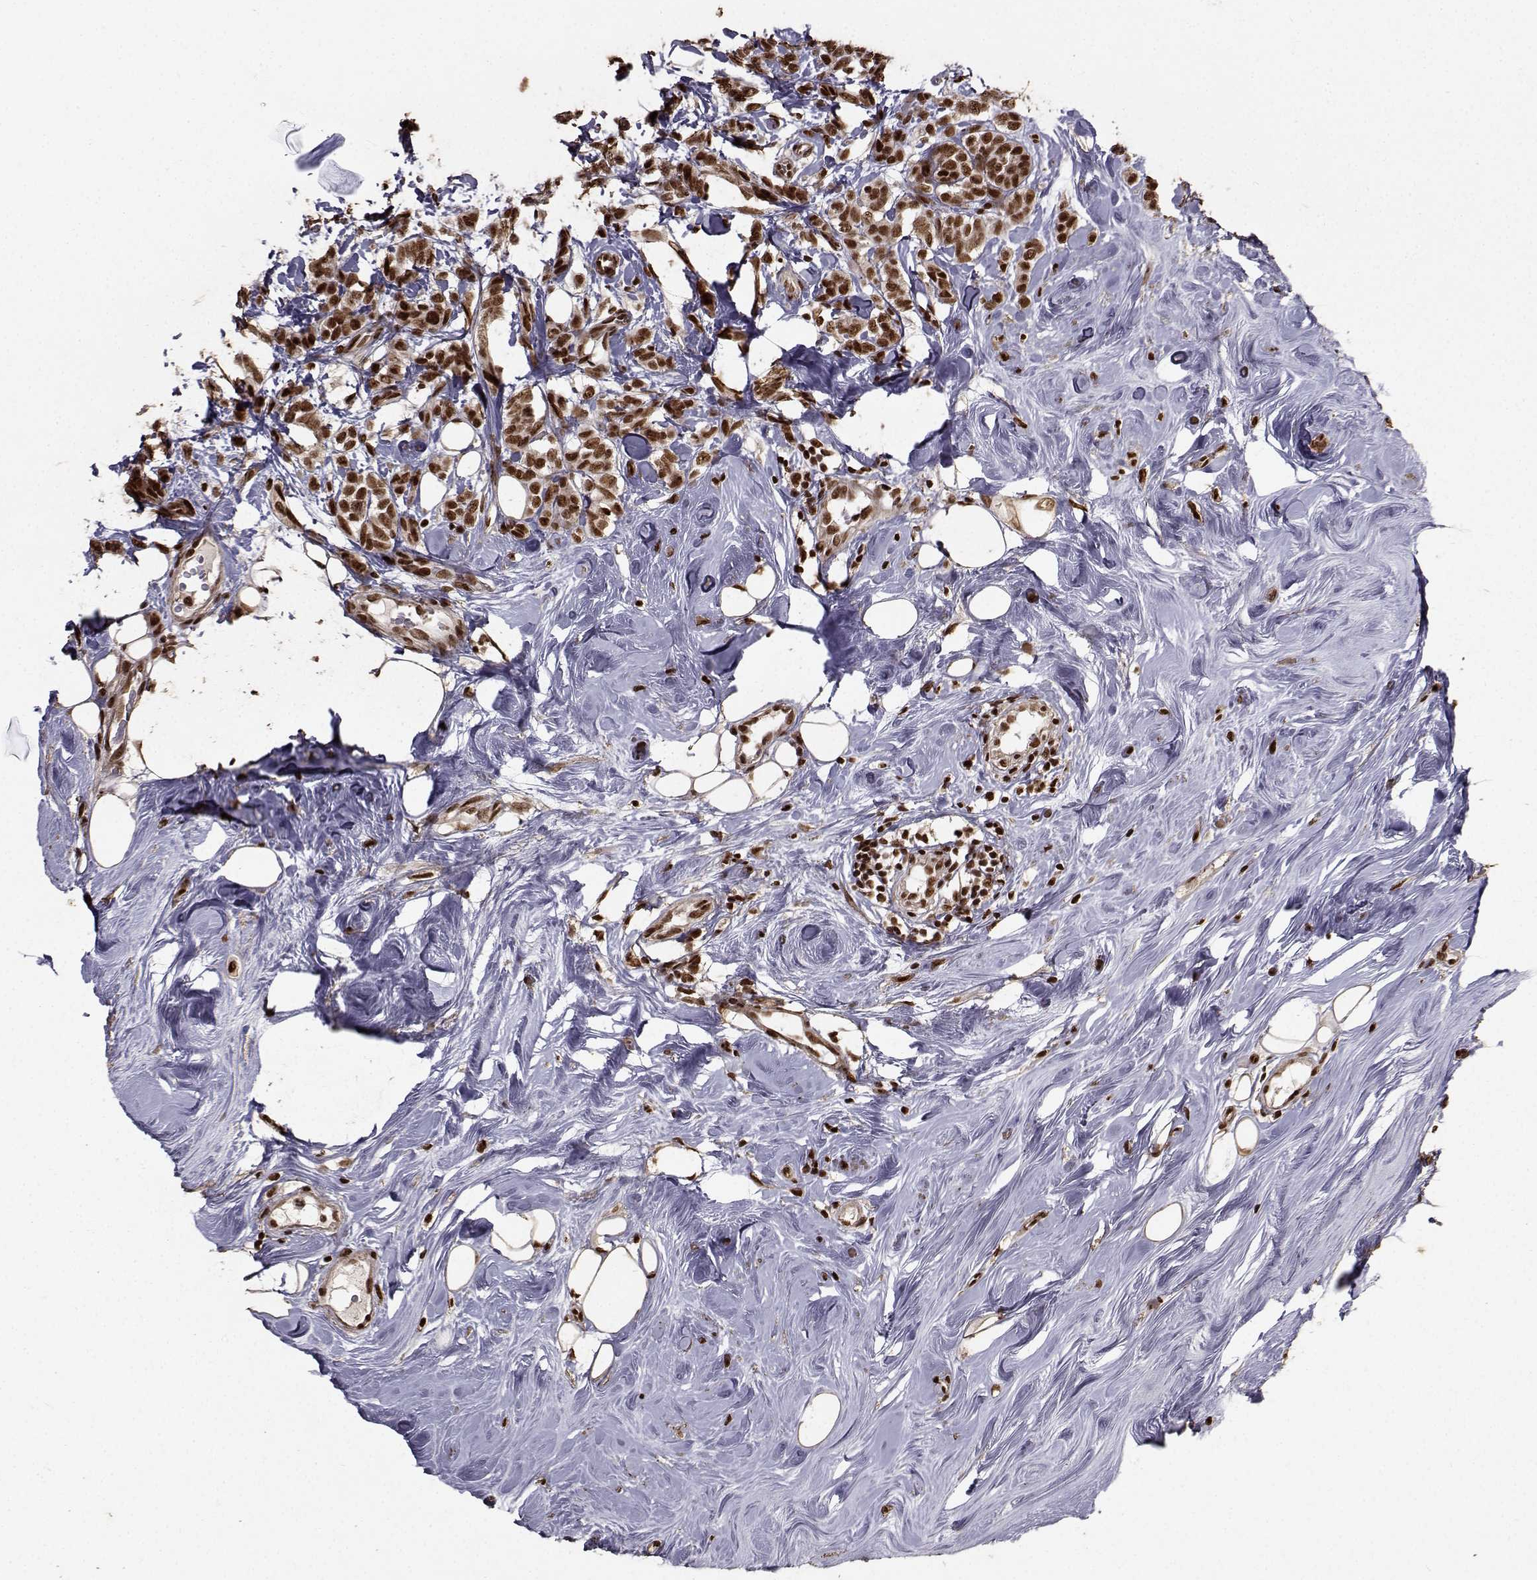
{"staining": {"intensity": "strong", "quantity": ">75%", "location": "cytoplasmic/membranous,nuclear"}, "tissue": "breast cancer", "cell_type": "Tumor cells", "image_type": "cancer", "snomed": [{"axis": "morphology", "description": "Lobular carcinoma"}, {"axis": "topography", "description": "Breast"}], "caption": "A brown stain highlights strong cytoplasmic/membranous and nuclear staining of a protein in breast cancer (lobular carcinoma) tumor cells.", "gene": "SF1", "patient": {"sex": "female", "age": 49}}